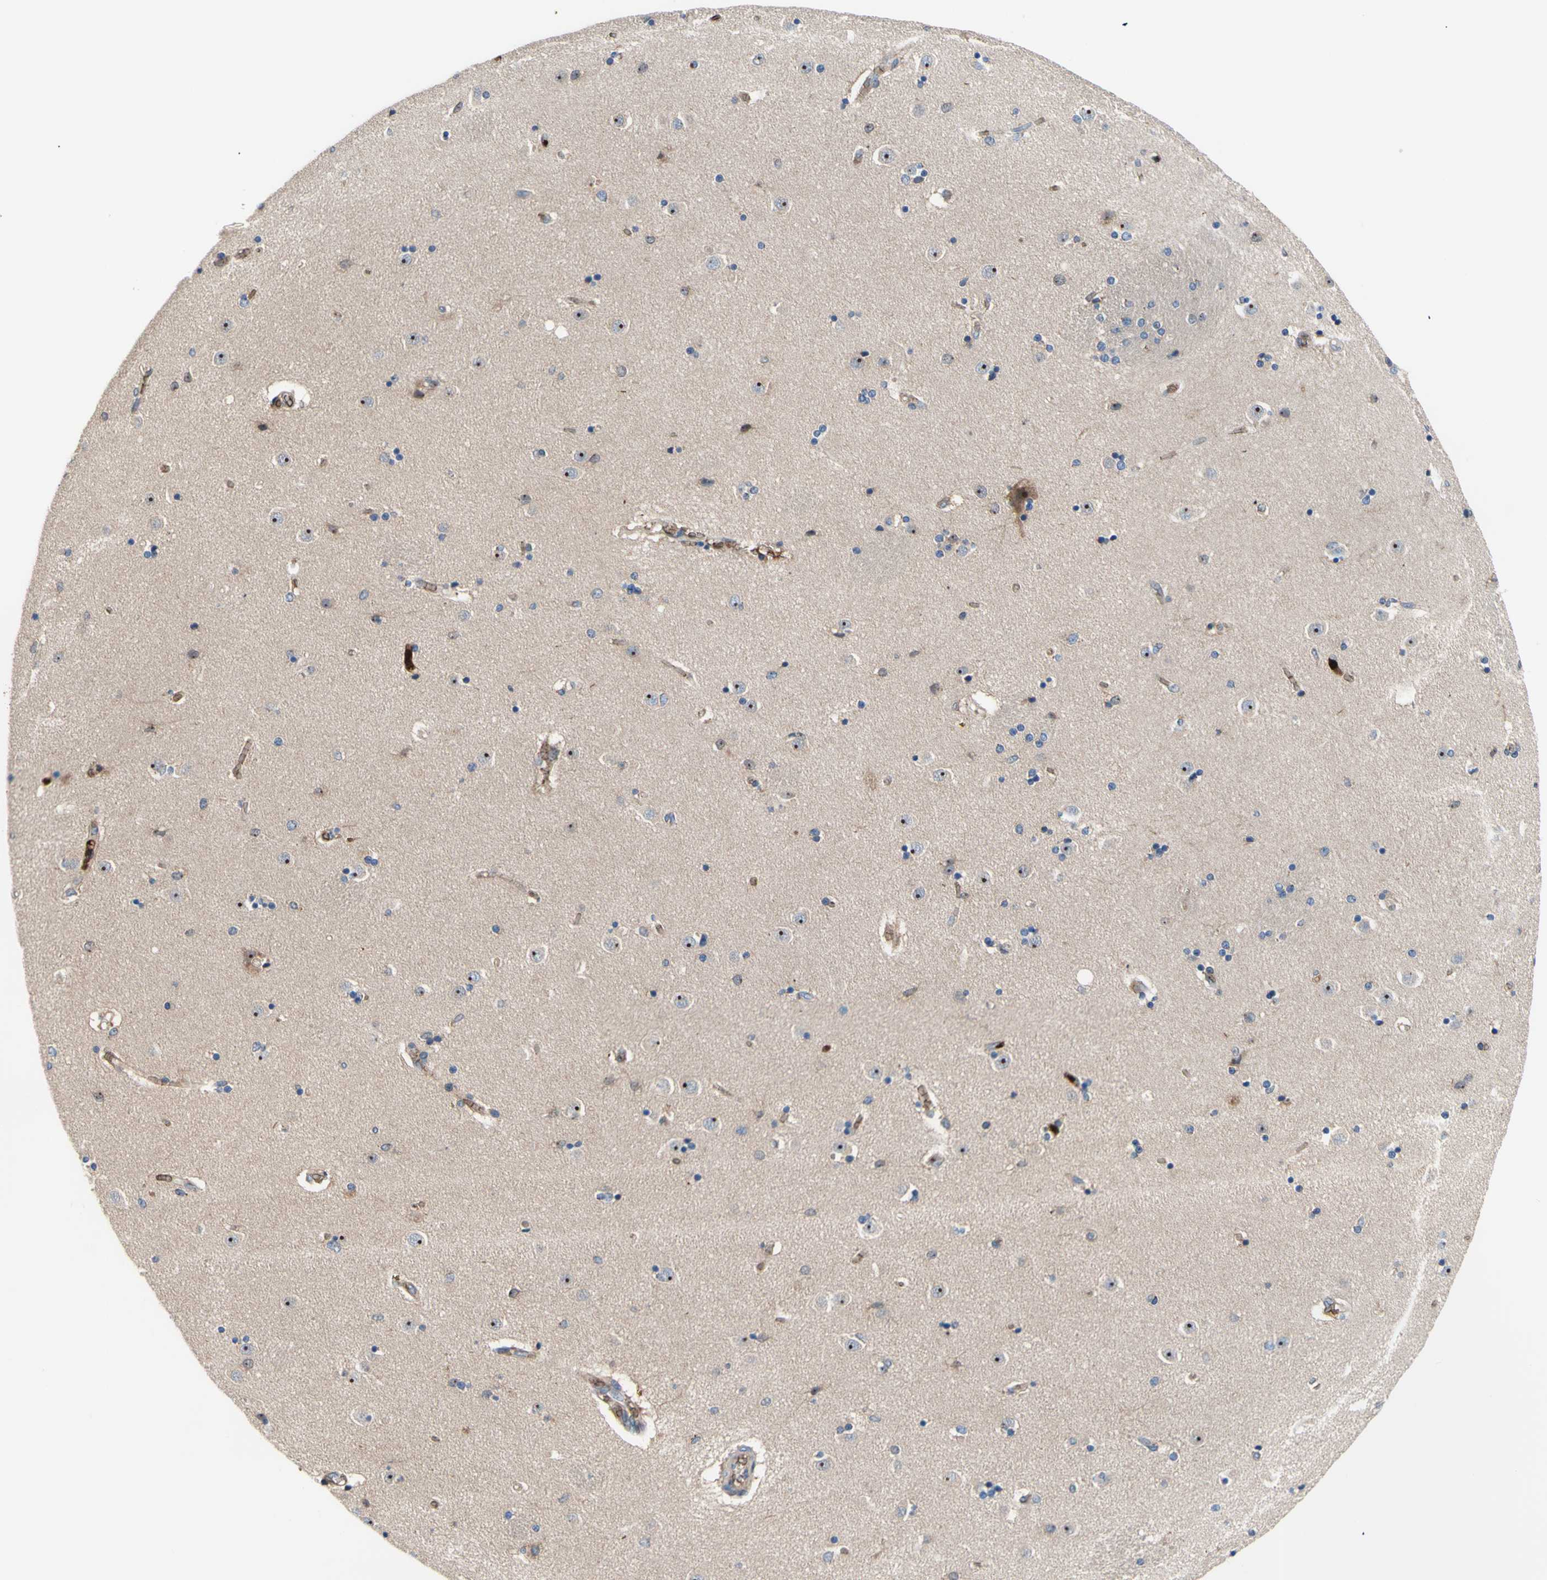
{"staining": {"intensity": "weak", "quantity": "<25%", "location": "cytoplasmic/membranous"}, "tissue": "caudate", "cell_type": "Glial cells", "image_type": "normal", "snomed": [{"axis": "morphology", "description": "Normal tissue, NOS"}, {"axis": "topography", "description": "Lateral ventricle wall"}], "caption": "Normal caudate was stained to show a protein in brown. There is no significant staining in glial cells. Brightfield microscopy of immunohistochemistry stained with DAB (brown) and hematoxylin (blue), captured at high magnification.", "gene": "USP9X", "patient": {"sex": "female", "age": 54}}